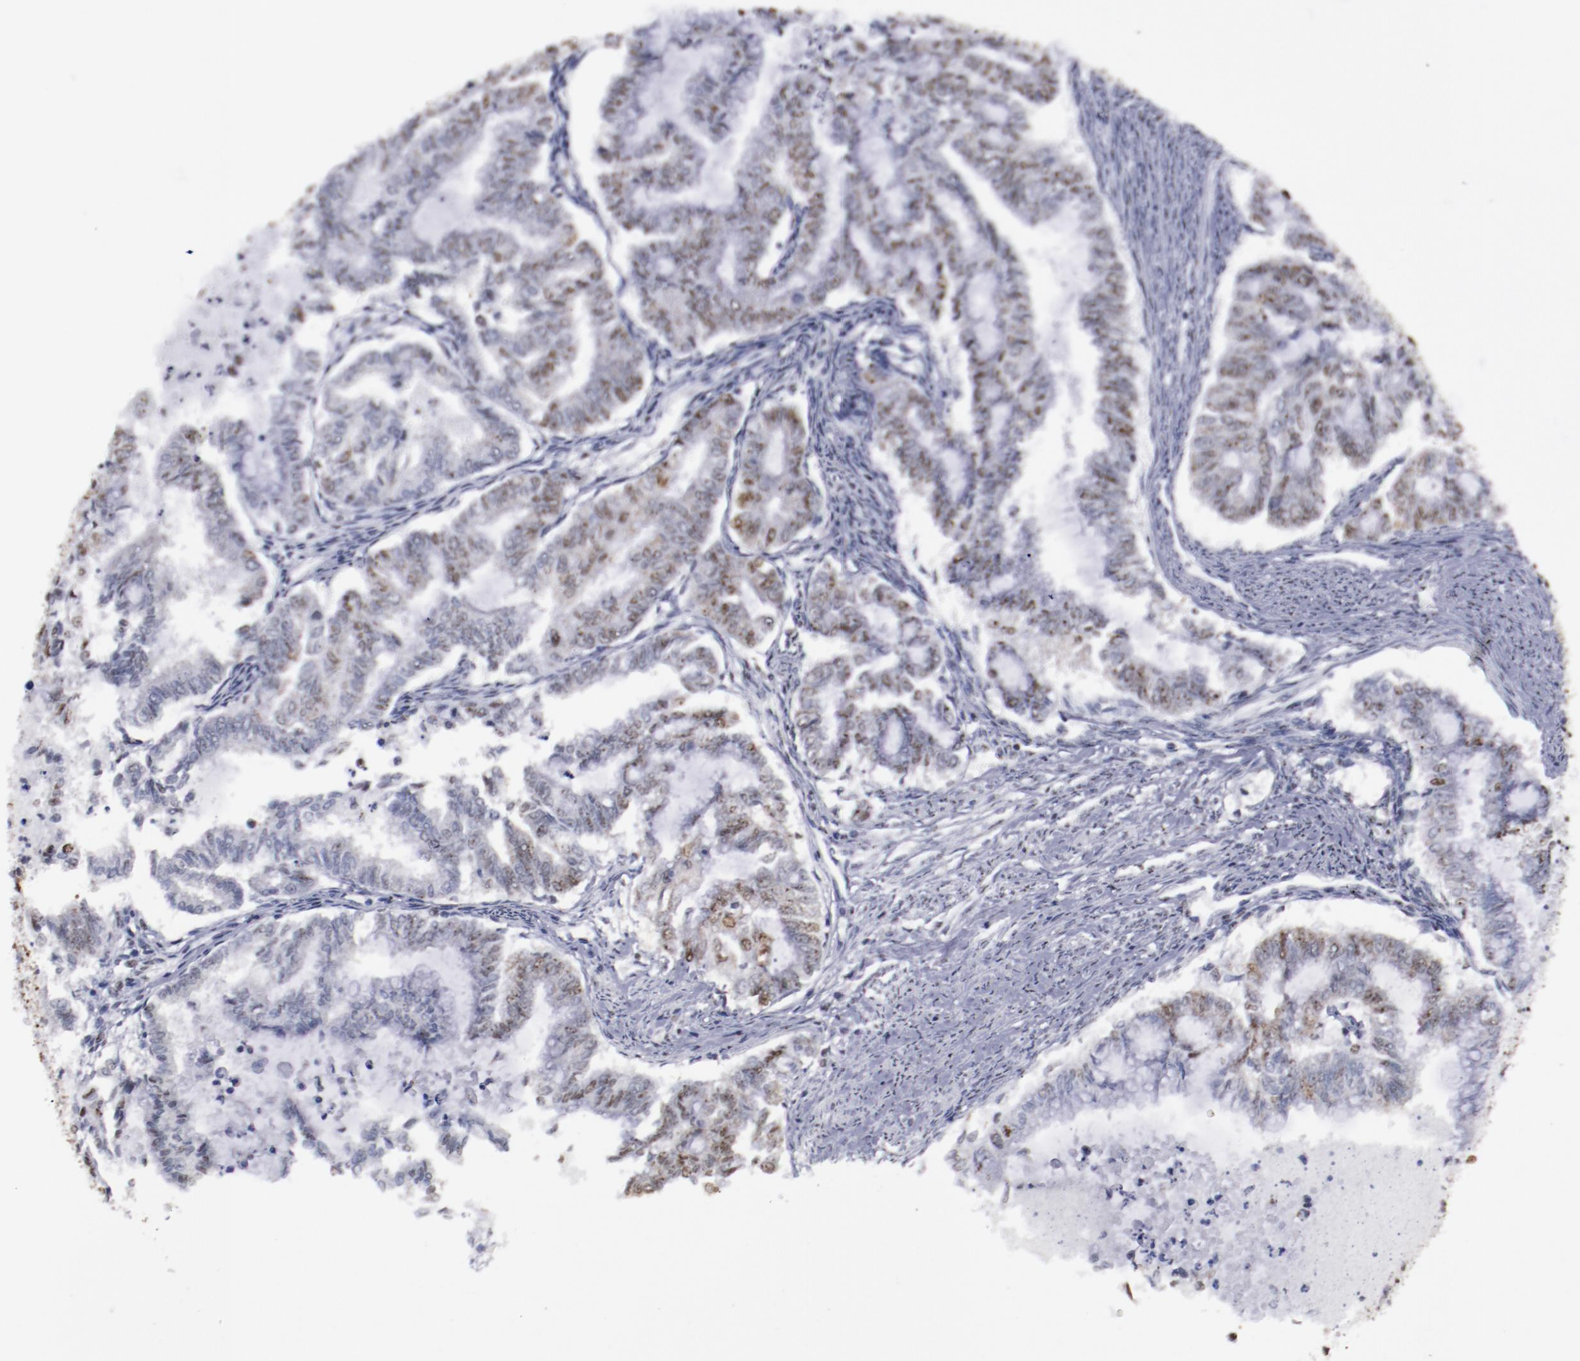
{"staining": {"intensity": "weak", "quantity": ">75%", "location": "nuclear"}, "tissue": "endometrial cancer", "cell_type": "Tumor cells", "image_type": "cancer", "snomed": [{"axis": "morphology", "description": "Adenocarcinoma, NOS"}, {"axis": "topography", "description": "Endometrium"}], "caption": "Protein analysis of endometrial cancer (adenocarcinoma) tissue displays weak nuclear positivity in approximately >75% of tumor cells.", "gene": "HNRNPA2B1", "patient": {"sex": "female", "age": 79}}